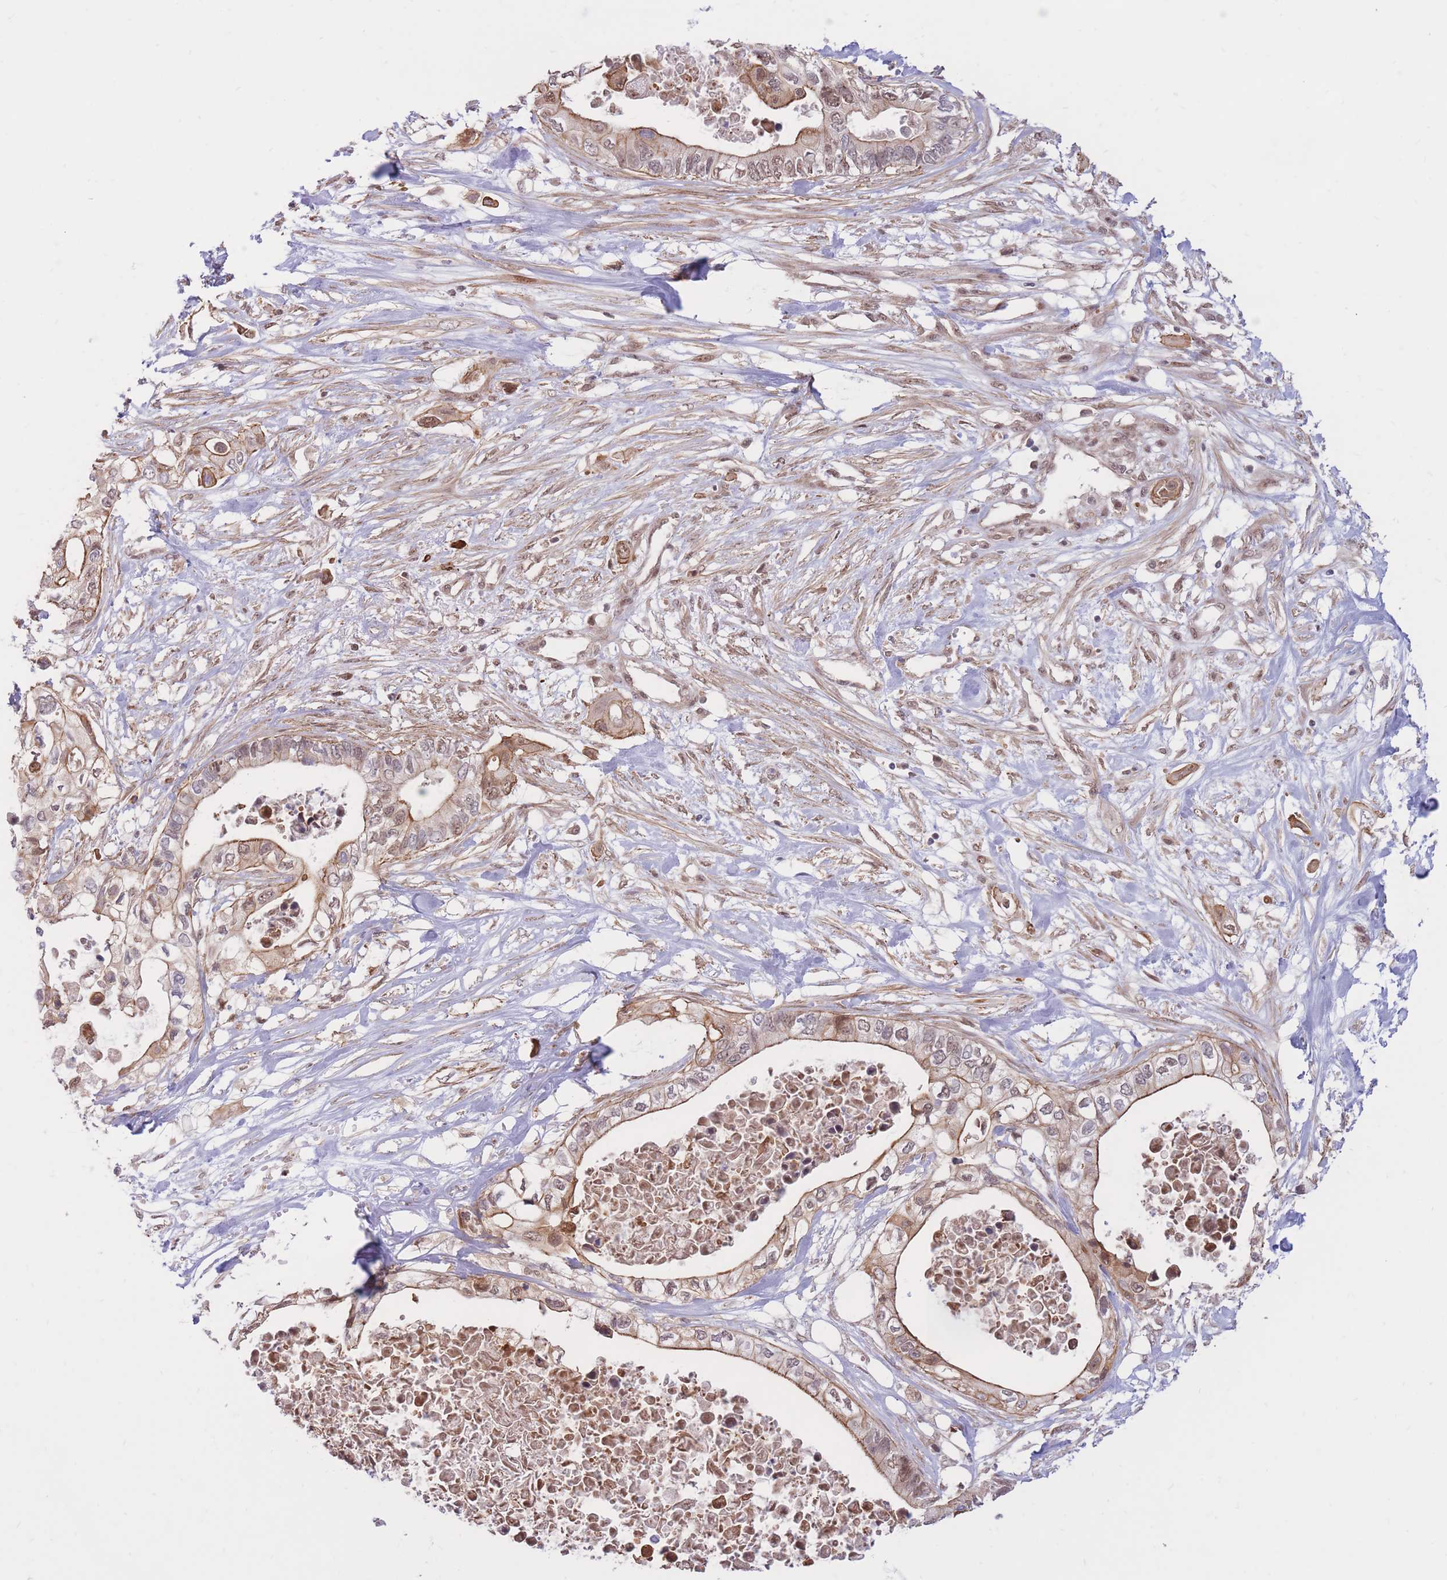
{"staining": {"intensity": "moderate", "quantity": "25%-75%", "location": "cytoplasmic/membranous,nuclear"}, "tissue": "pancreatic cancer", "cell_type": "Tumor cells", "image_type": "cancer", "snomed": [{"axis": "morphology", "description": "Adenocarcinoma, NOS"}, {"axis": "topography", "description": "Pancreas"}], "caption": "The micrograph reveals a brown stain indicating the presence of a protein in the cytoplasmic/membranous and nuclear of tumor cells in pancreatic cancer.", "gene": "ERICH6B", "patient": {"sex": "female", "age": 63}}